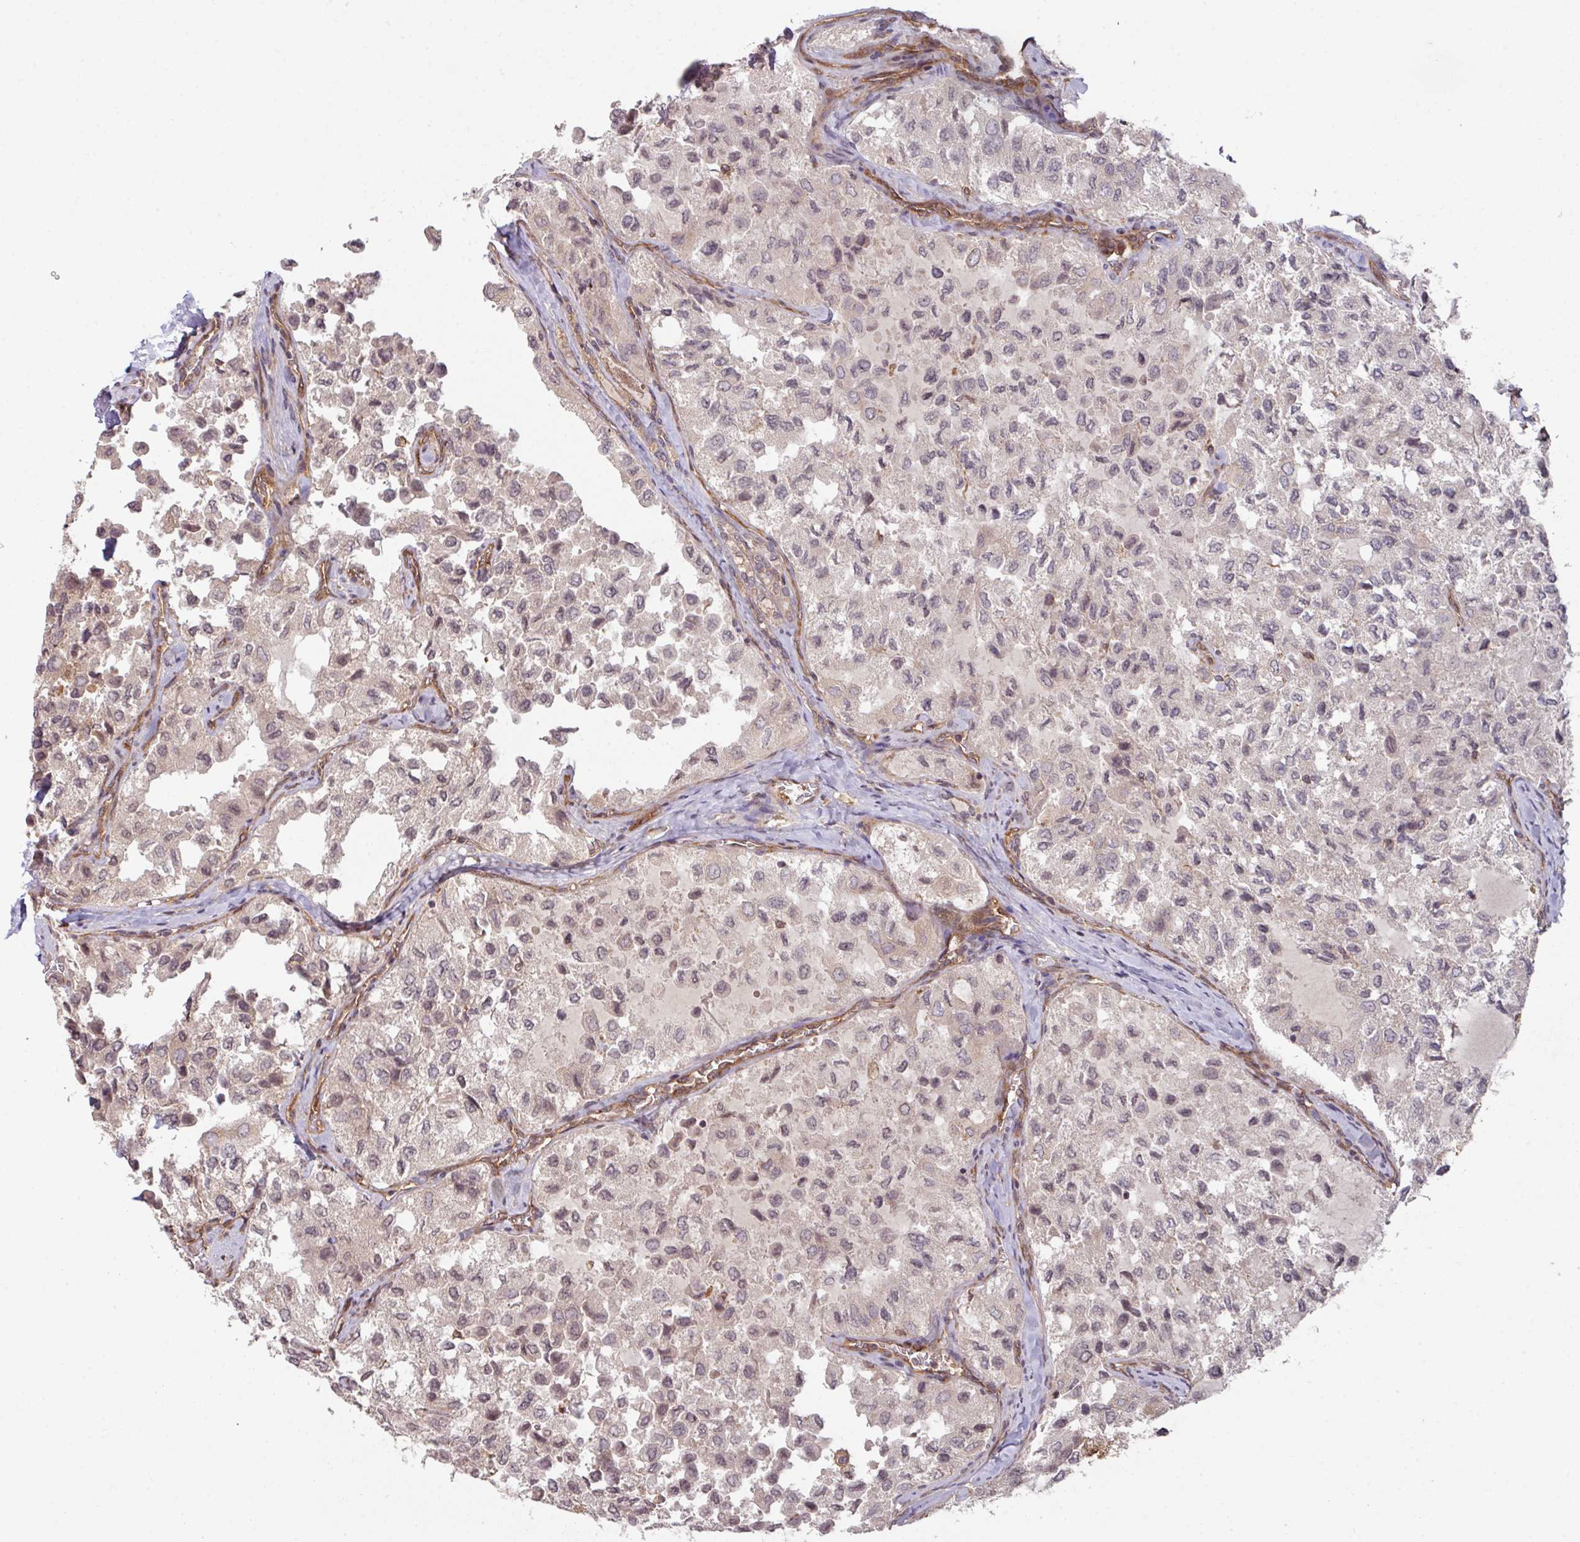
{"staining": {"intensity": "weak", "quantity": "<25%", "location": "cytoplasmic/membranous"}, "tissue": "thyroid cancer", "cell_type": "Tumor cells", "image_type": "cancer", "snomed": [{"axis": "morphology", "description": "Follicular adenoma carcinoma, NOS"}, {"axis": "topography", "description": "Thyroid gland"}], "caption": "The immunohistochemistry (IHC) image has no significant expression in tumor cells of thyroid cancer tissue. (Immunohistochemistry, brightfield microscopy, high magnification).", "gene": "CYFIP2", "patient": {"sex": "male", "age": 75}}